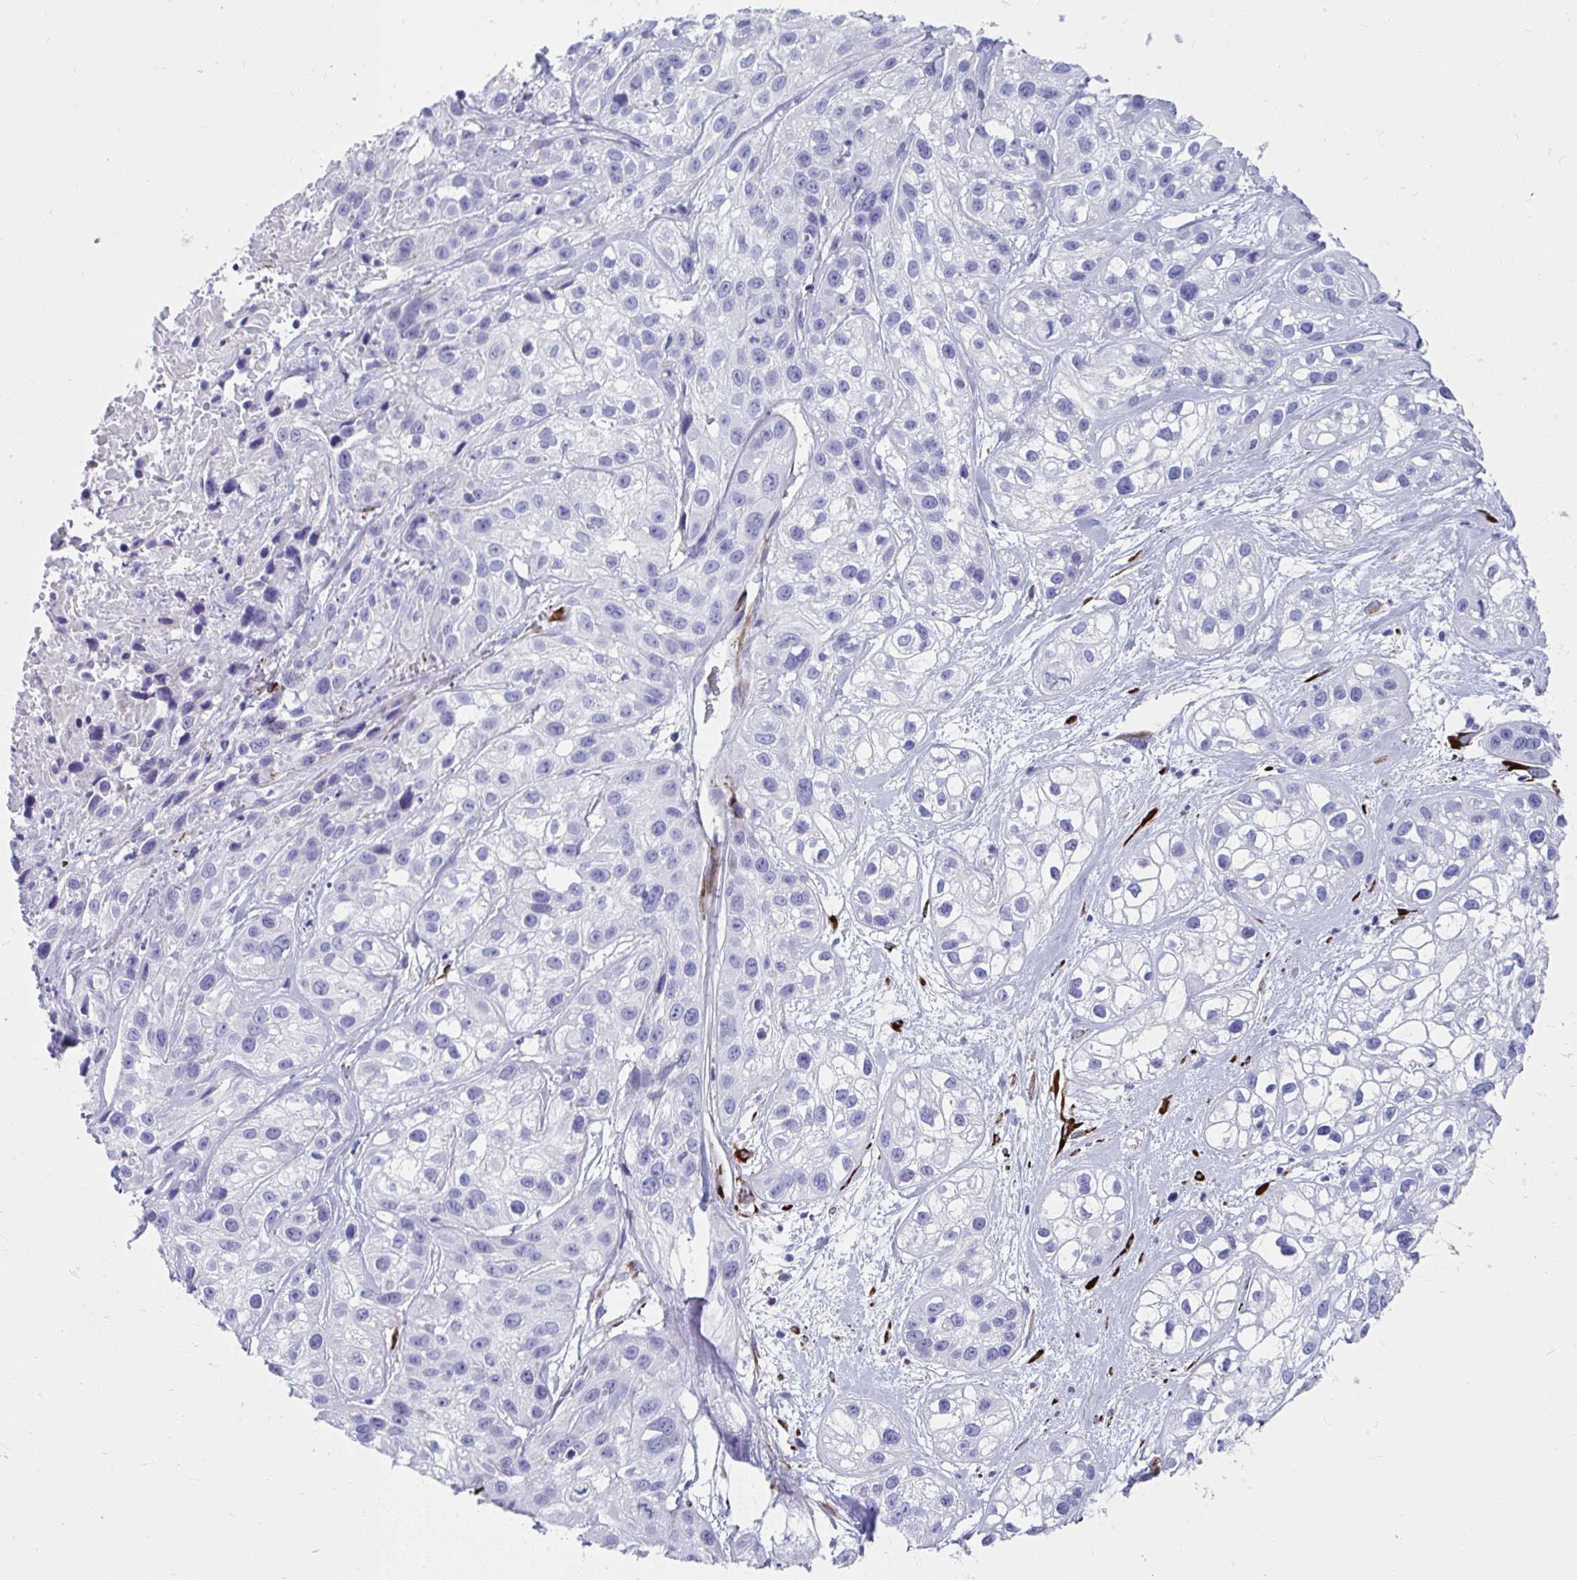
{"staining": {"intensity": "negative", "quantity": "none", "location": "none"}, "tissue": "skin cancer", "cell_type": "Tumor cells", "image_type": "cancer", "snomed": [{"axis": "morphology", "description": "Squamous cell carcinoma, NOS"}, {"axis": "topography", "description": "Skin"}], "caption": "There is no significant expression in tumor cells of skin cancer.", "gene": "GRXCR2", "patient": {"sex": "male", "age": 82}}